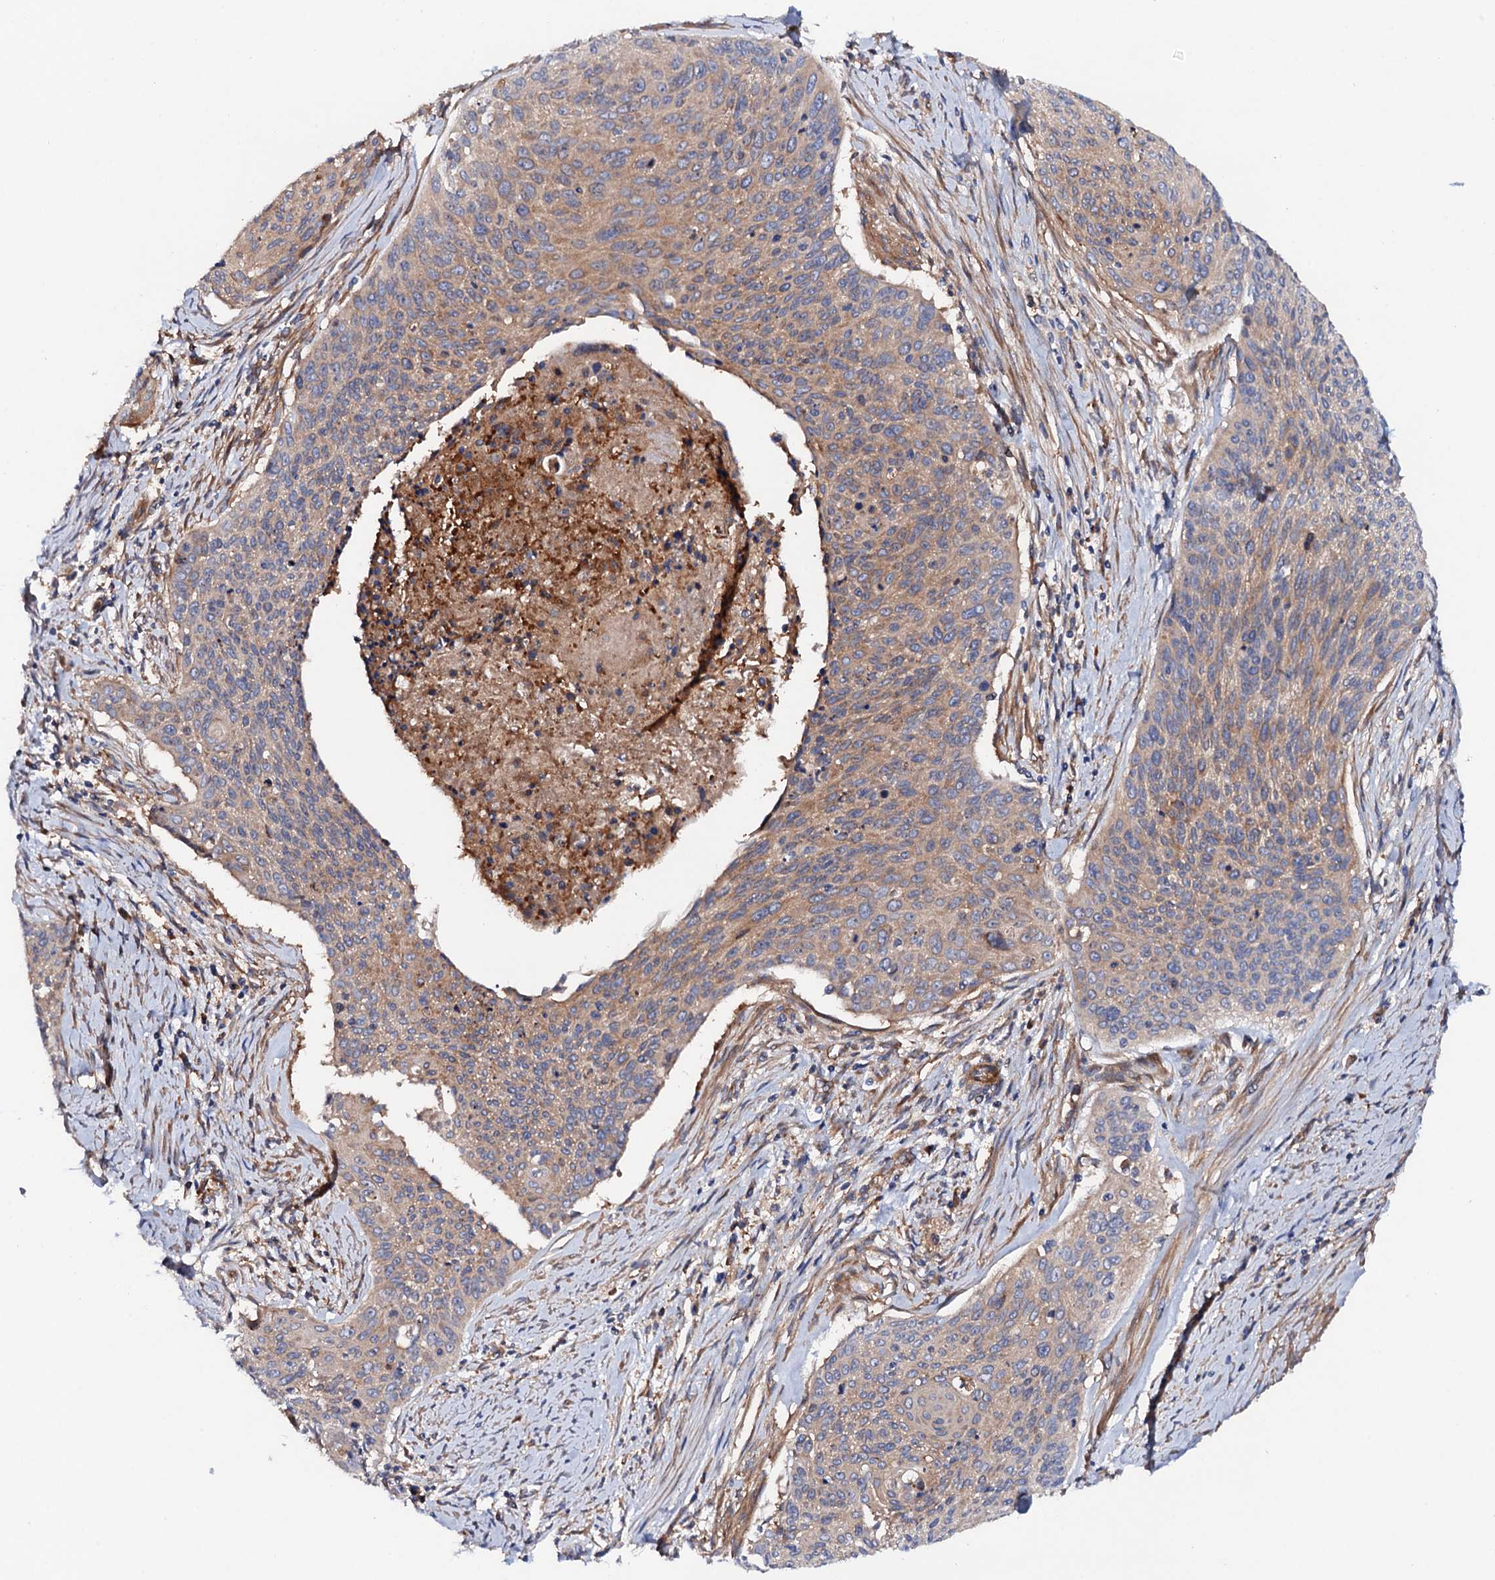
{"staining": {"intensity": "weak", "quantity": ">75%", "location": "cytoplasmic/membranous"}, "tissue": "cervical cancer", "cell_type": "Tumor cells", "image_type": "cancer", "snomed": [{"axis": "morphology", "description": "Squamous cell carcinoma, NOS"}, {"axis": "topography", "description": "Cervix"}], "caption": "There is low levels of weak cytoplasmic/membranous staining in tumor cells of cervical cancer (squamous cell carcinoma), as demonstrated by immunohistochemical staining (brown color).", "gene": "MRPL48", "patient": {"sex": "female", "age": 55}}